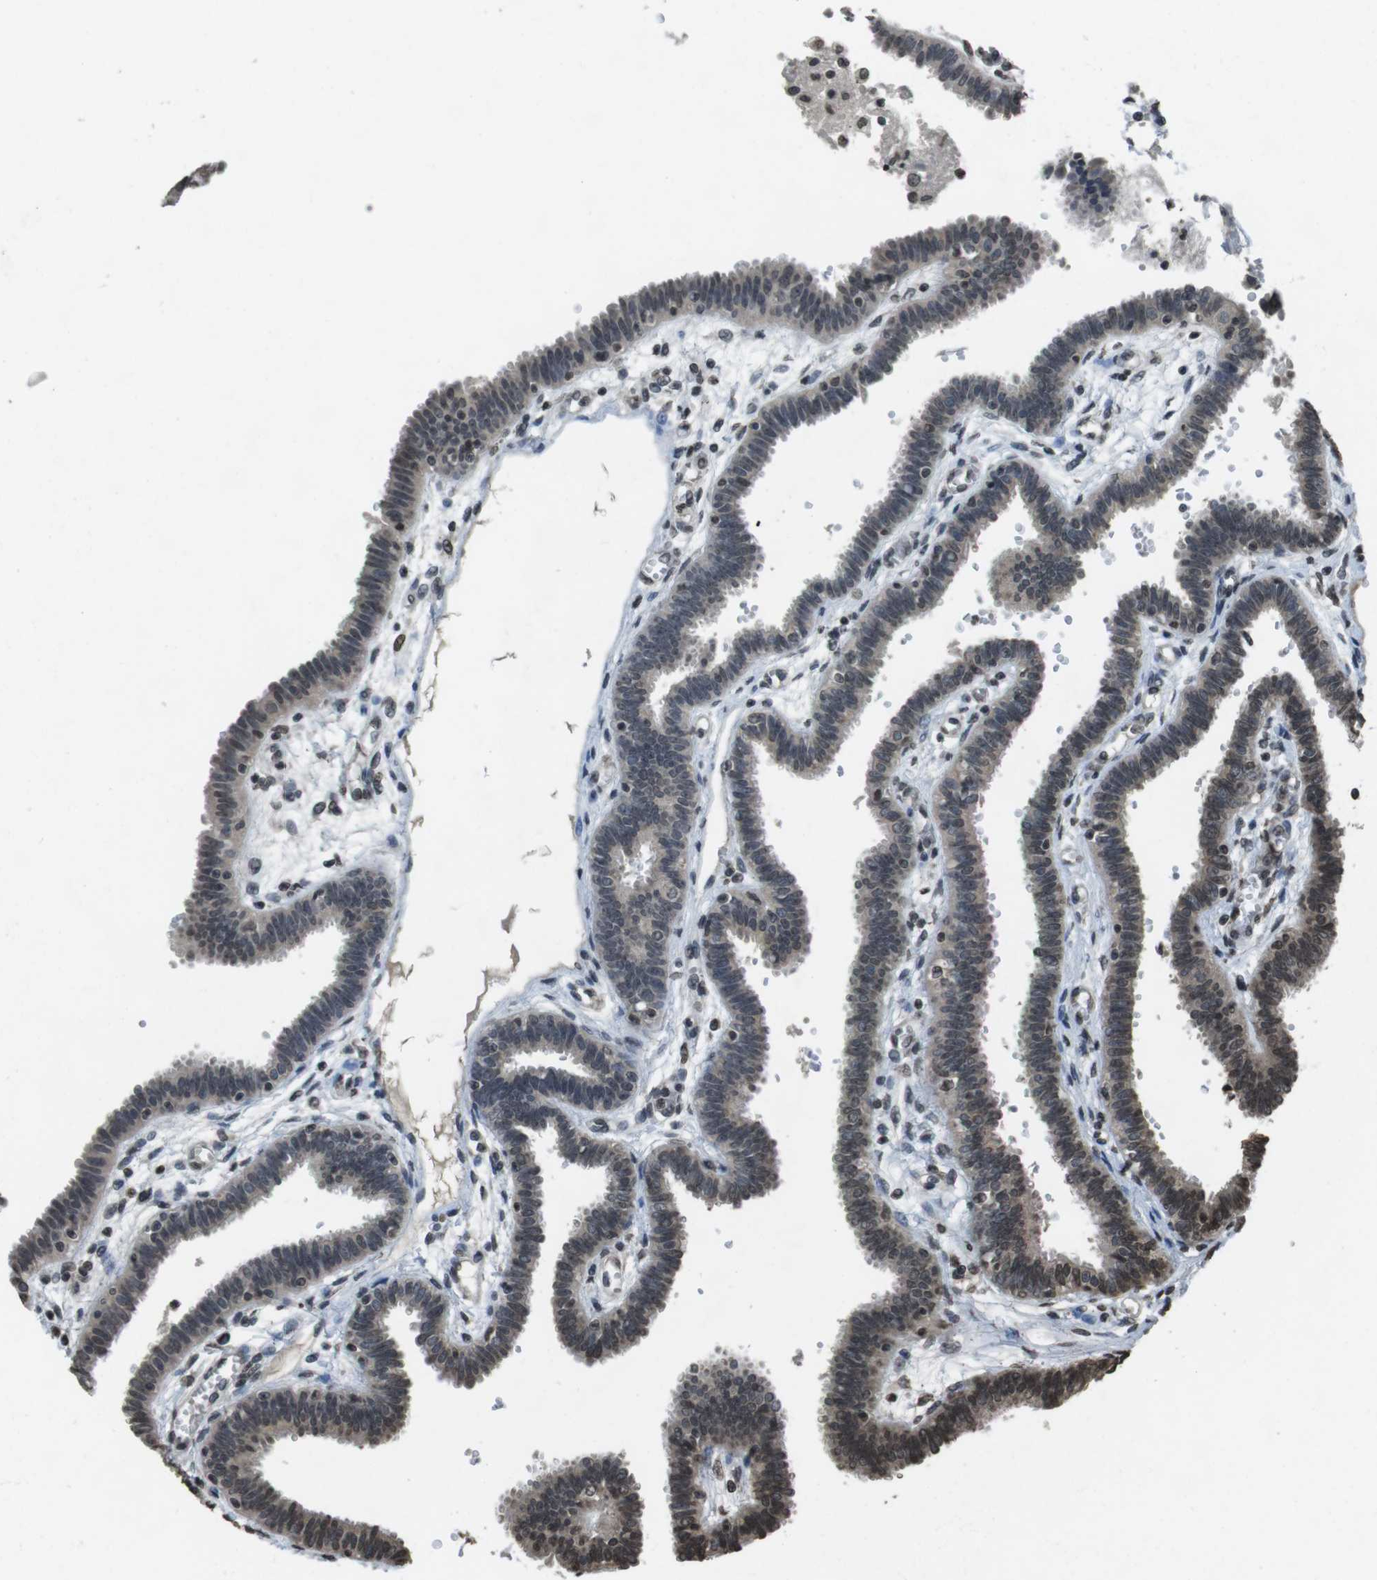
{"staining": {"intensity": "weak", "quantity": "<25%", "location": "nuclear"}, "tissue": "fallopian tube", "cell_type": "Glandular cells", "image_type": "normal", "snomed": [{"axis": "morphology", "description": "Normal tissue, NOS"}, {"axis": "topography", "description": "Fallopian tube"}], "caption": "A high-resolution micrograph shows immunohistochemistry (IHC) staining of benign fallopian tube, which displays no significant positivity in glandular cells.", "gene": "MAF", "patient": {"sex": "female", "age": 32}}